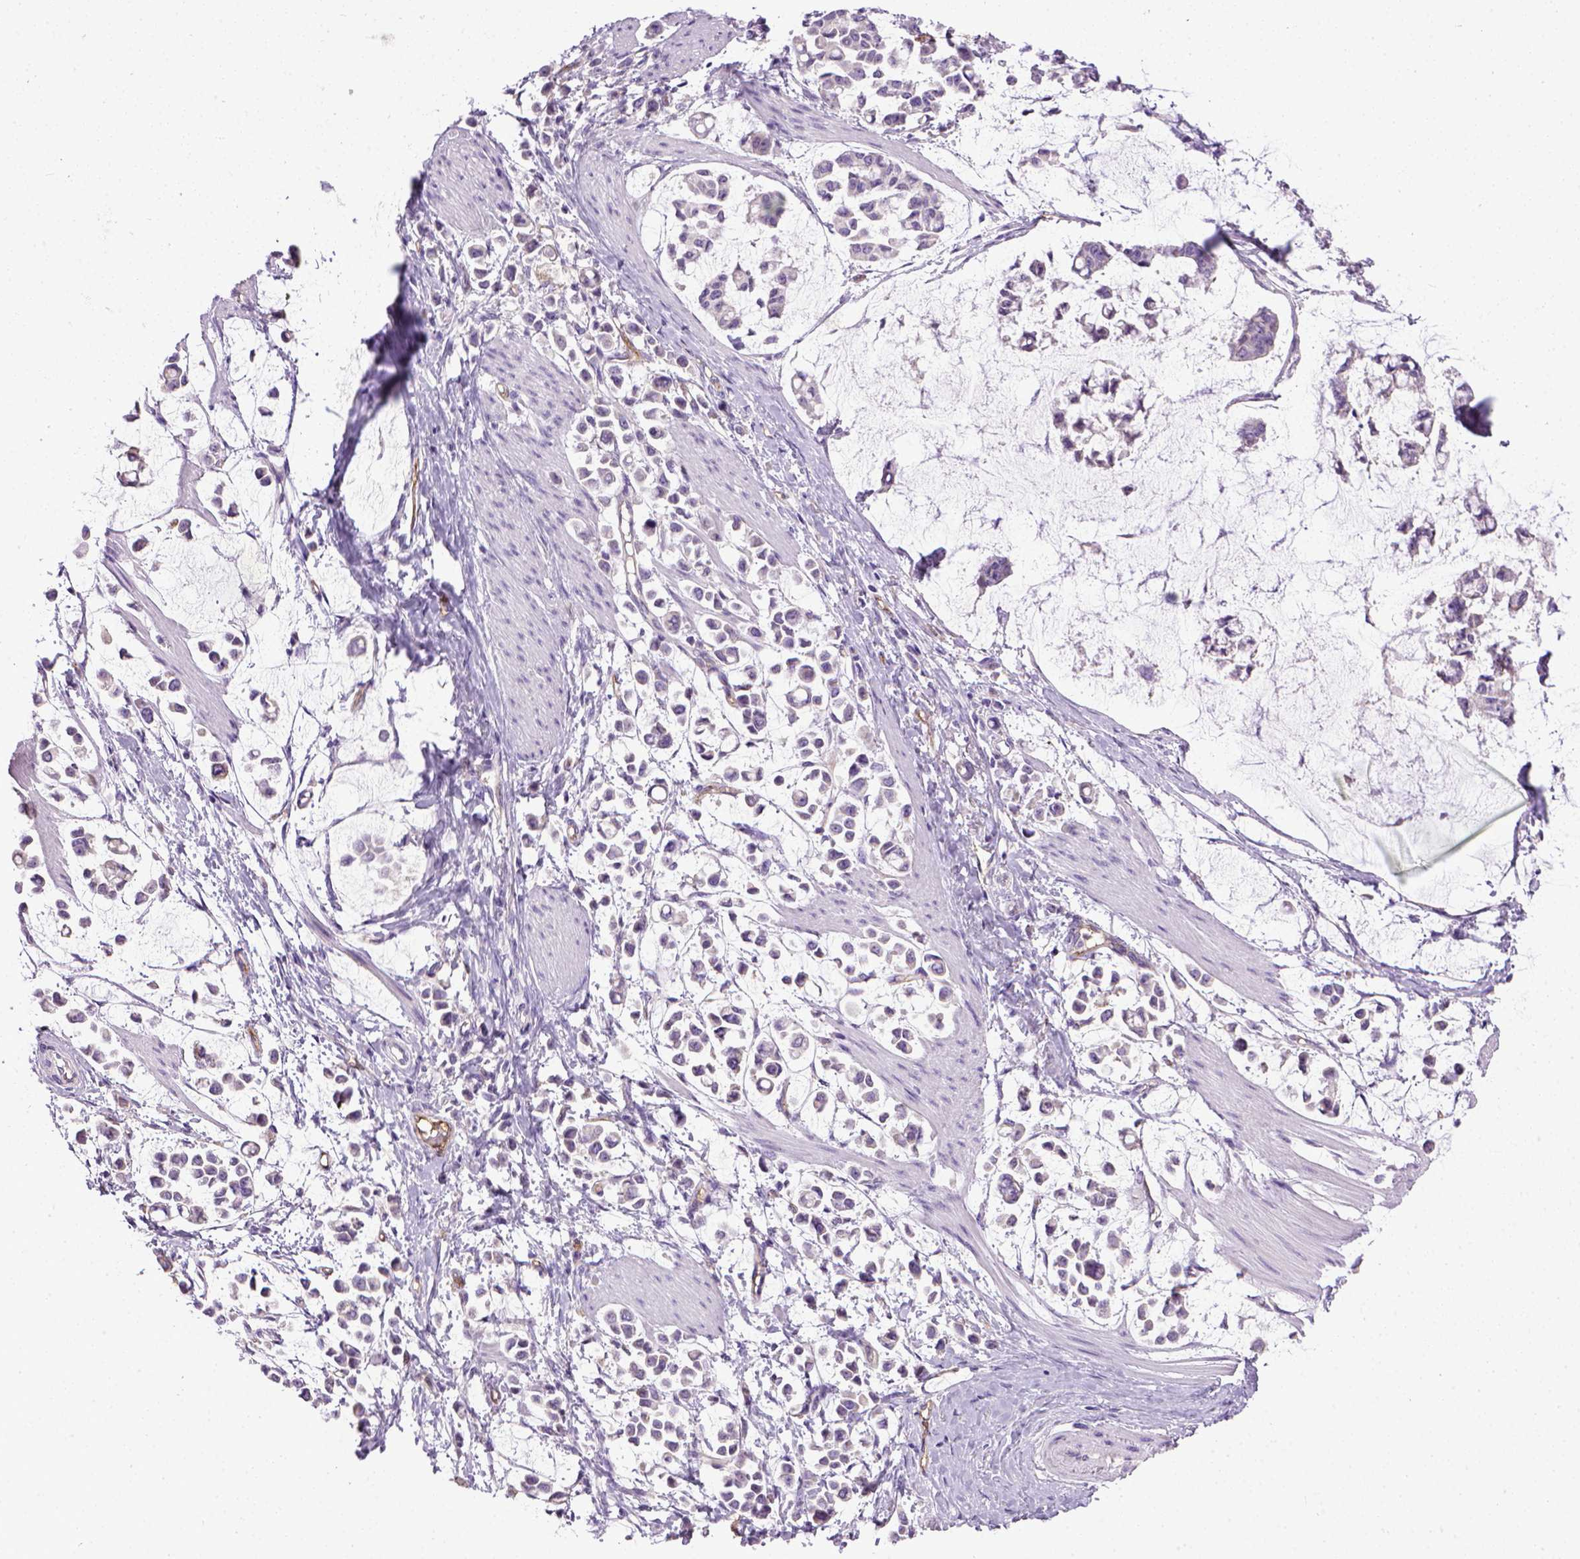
{"staining": {"intensity": "negative", "quantity": "none", "location": "none"}, "tissue": "stomach cancer", "cell_type": "Tumor cells", "image_type": "cancer", "snomed": [{"axis": "morphology", "description": "Adenocarcinoma, NOS"}, {"axis": "topography", "description": "Stomach"}], "caption": "High magnification brightfield microscopy of stomach cancer stained with DAB (brown) and counterstained with hematoxylin (blue): tumor cells show no significant positivity. The staining was performed using DAB to visualize the protein expression in brown, while the nuclei were stained in blue with hematoxylin (Magnification: 20x).", "gene": "ENG", "patient": {"sex": "male", "age": 82}}